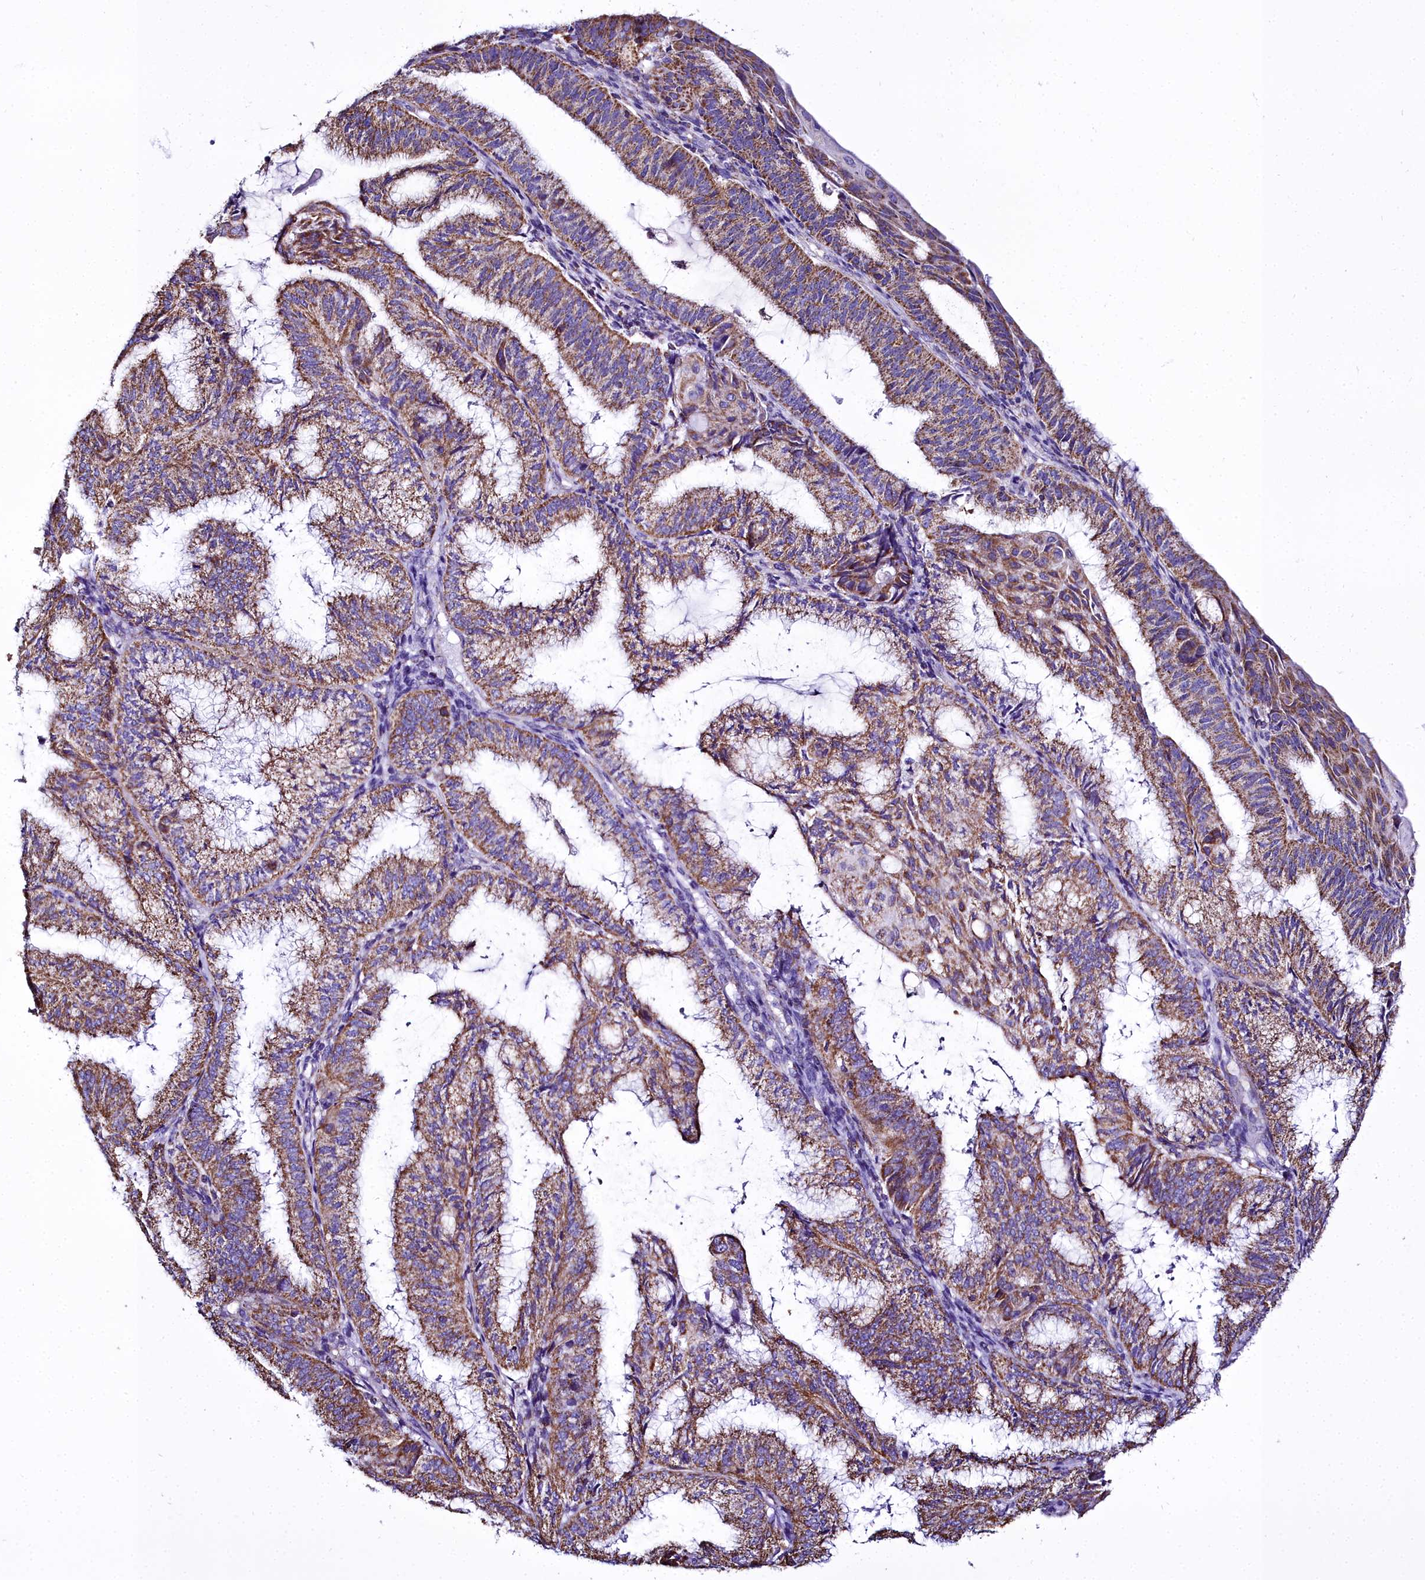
{"staining": {"intensity": "moderate", "quantity": ">75%", "location": "cytoplasmic/membranous"}, "tissue": "endometrial cancer", "cell_type": "Tumor cells", "image_type": "cancer", "snomed": [{"axis": "morphology", "description": "Adenocarcinoma, NOS"}, {"axis": "topography", "description": "Endometrium"}], "caption": "A brown stain highlights moderate cytoplasmic/membranous positivity of a protein in endometrial adenocarcinoma tumor cells.", "gene": "WDFY3", "patient": {"sex": "female", "age": 49}}